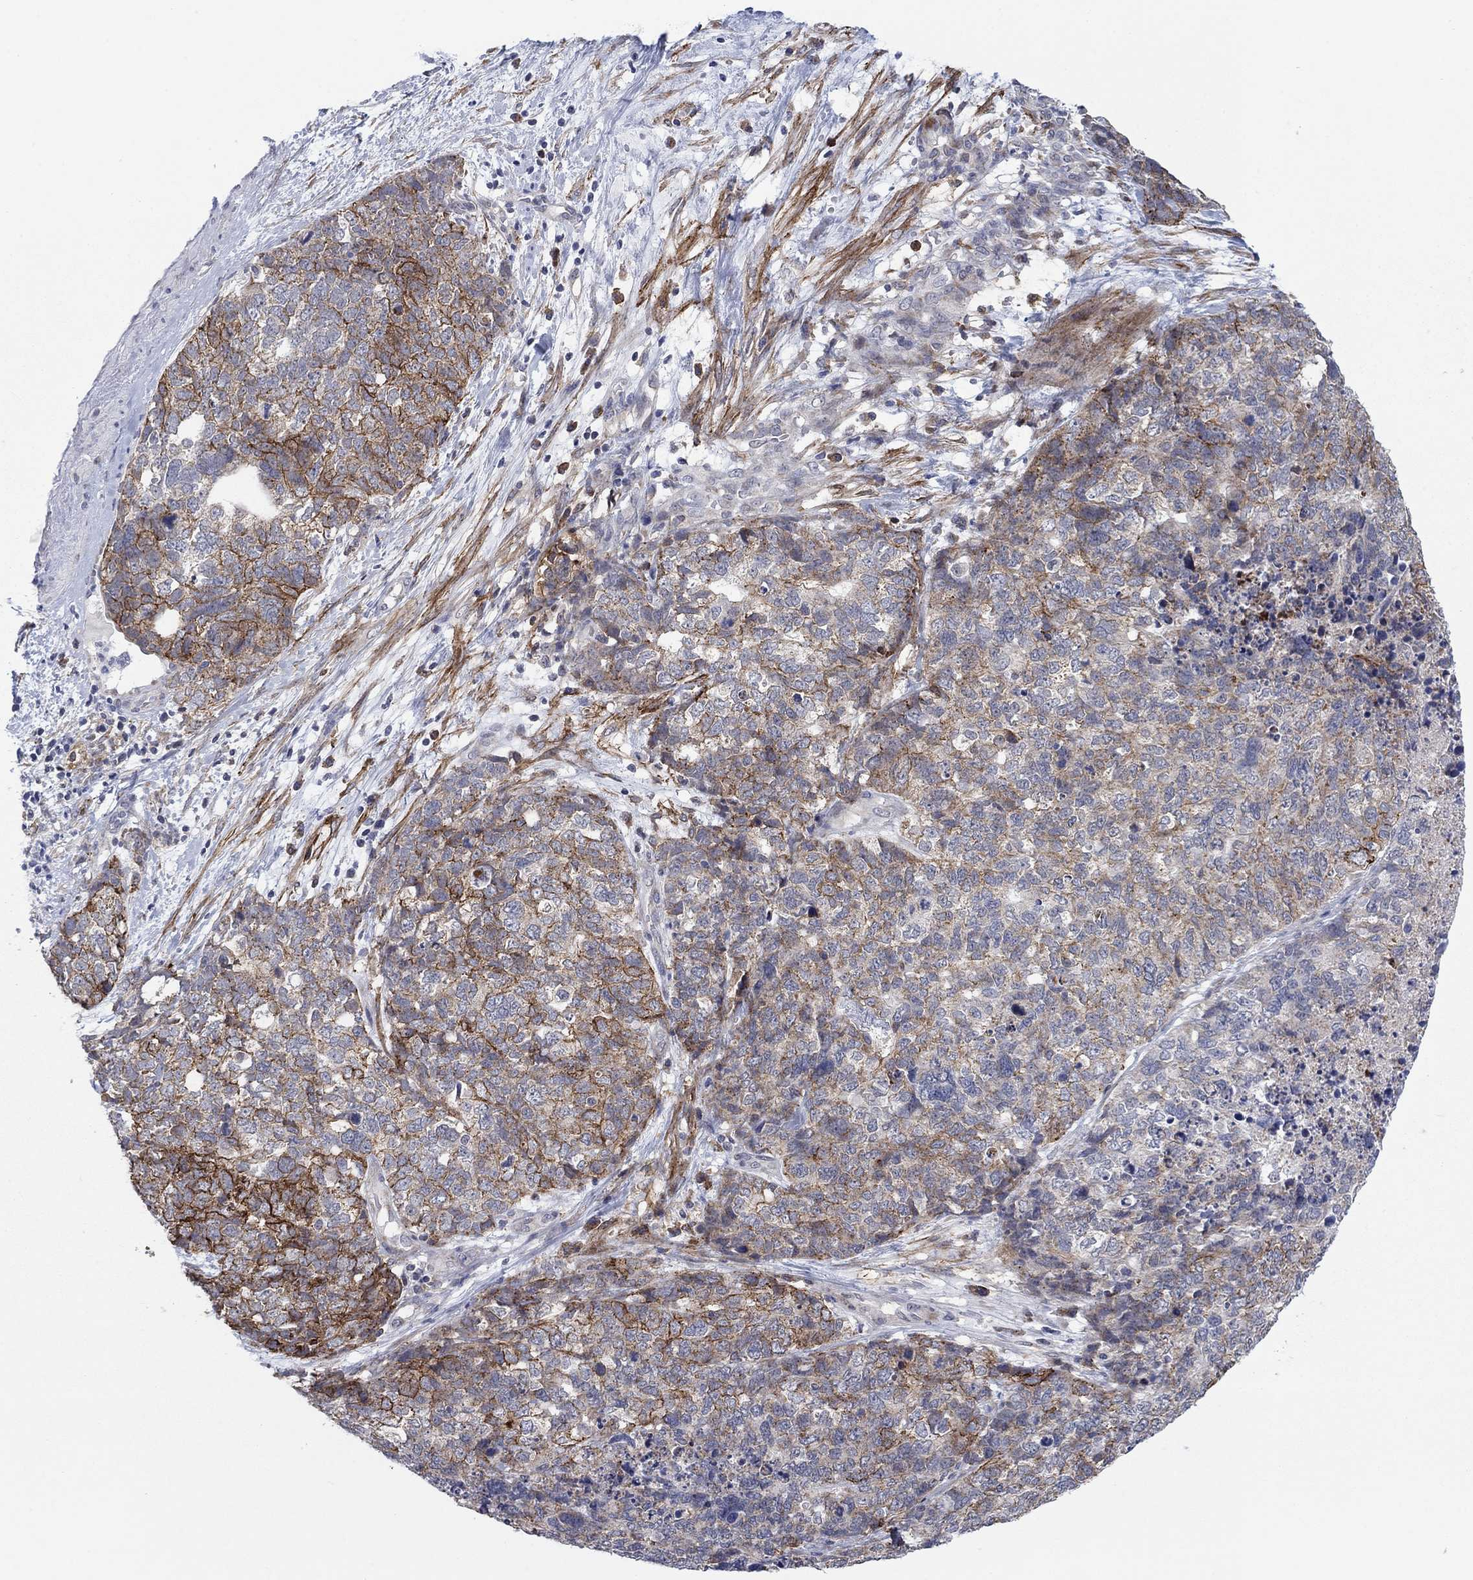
{"staining": {"intensity": "strong", "quantity": "<25%", "location": "cytoplasmic/membranous"}, "tissue": "cervical cancer", "cell_type": "Tumor cells", "image_type": "cancer", "snomed": [{"axis": "morphology", "description": "Squamous cell carcinoma, NOS"}, {"axis": "topography", "description": "Cervix"}], "caption": "A brown stain highlights strong cytoplasmic/membranous expression of a protein in human cervical squamous cell carcinoma tumor cells.", "gene": "SDC1", "patient": {"sex": "female", "age": 63}}